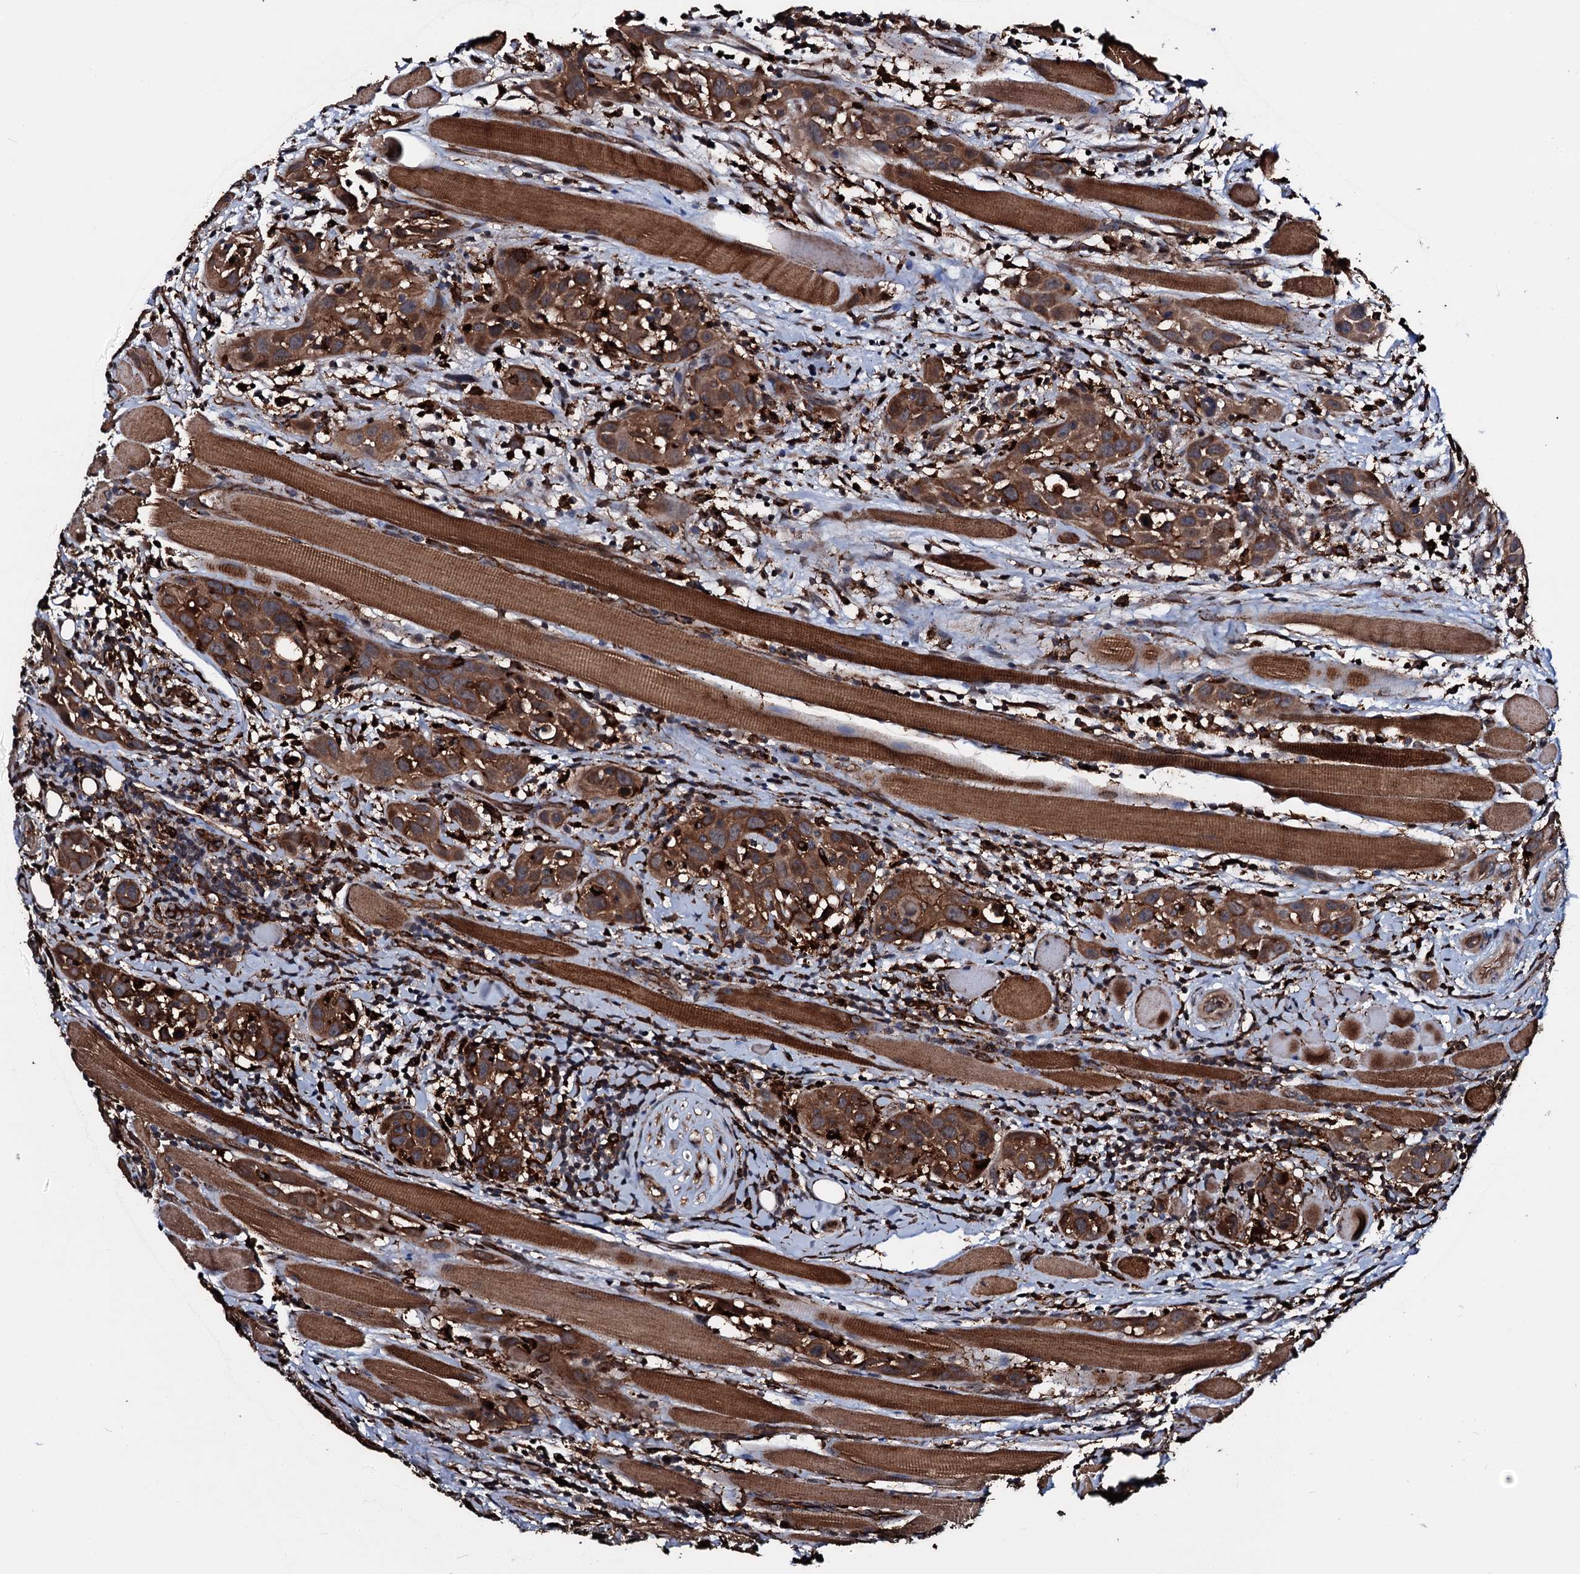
{"staining": {"intensity": "moderate", "quantity": ">75%", "location": "cytoplasmic/membranous"}, "tissue": "head and neck cancer", "cell_type": "Tumor cells", "image_type": "cancer", "snomed": [{"axis": "morphology", "description": "Squamous cell carcinoma, NOS"}, {"axis": "topography", "description": "Oral tissue"}, {"axis": "topography", "description": "Head-Neck"}], "caption": "Protein staining shows moderate cytoplasmic/membranous staining in about >75% of tumor cells in squamous cell carcinoma (head and neck).", "gene": "TPGS2", "patient": {"sex": "female", "age": 50}}